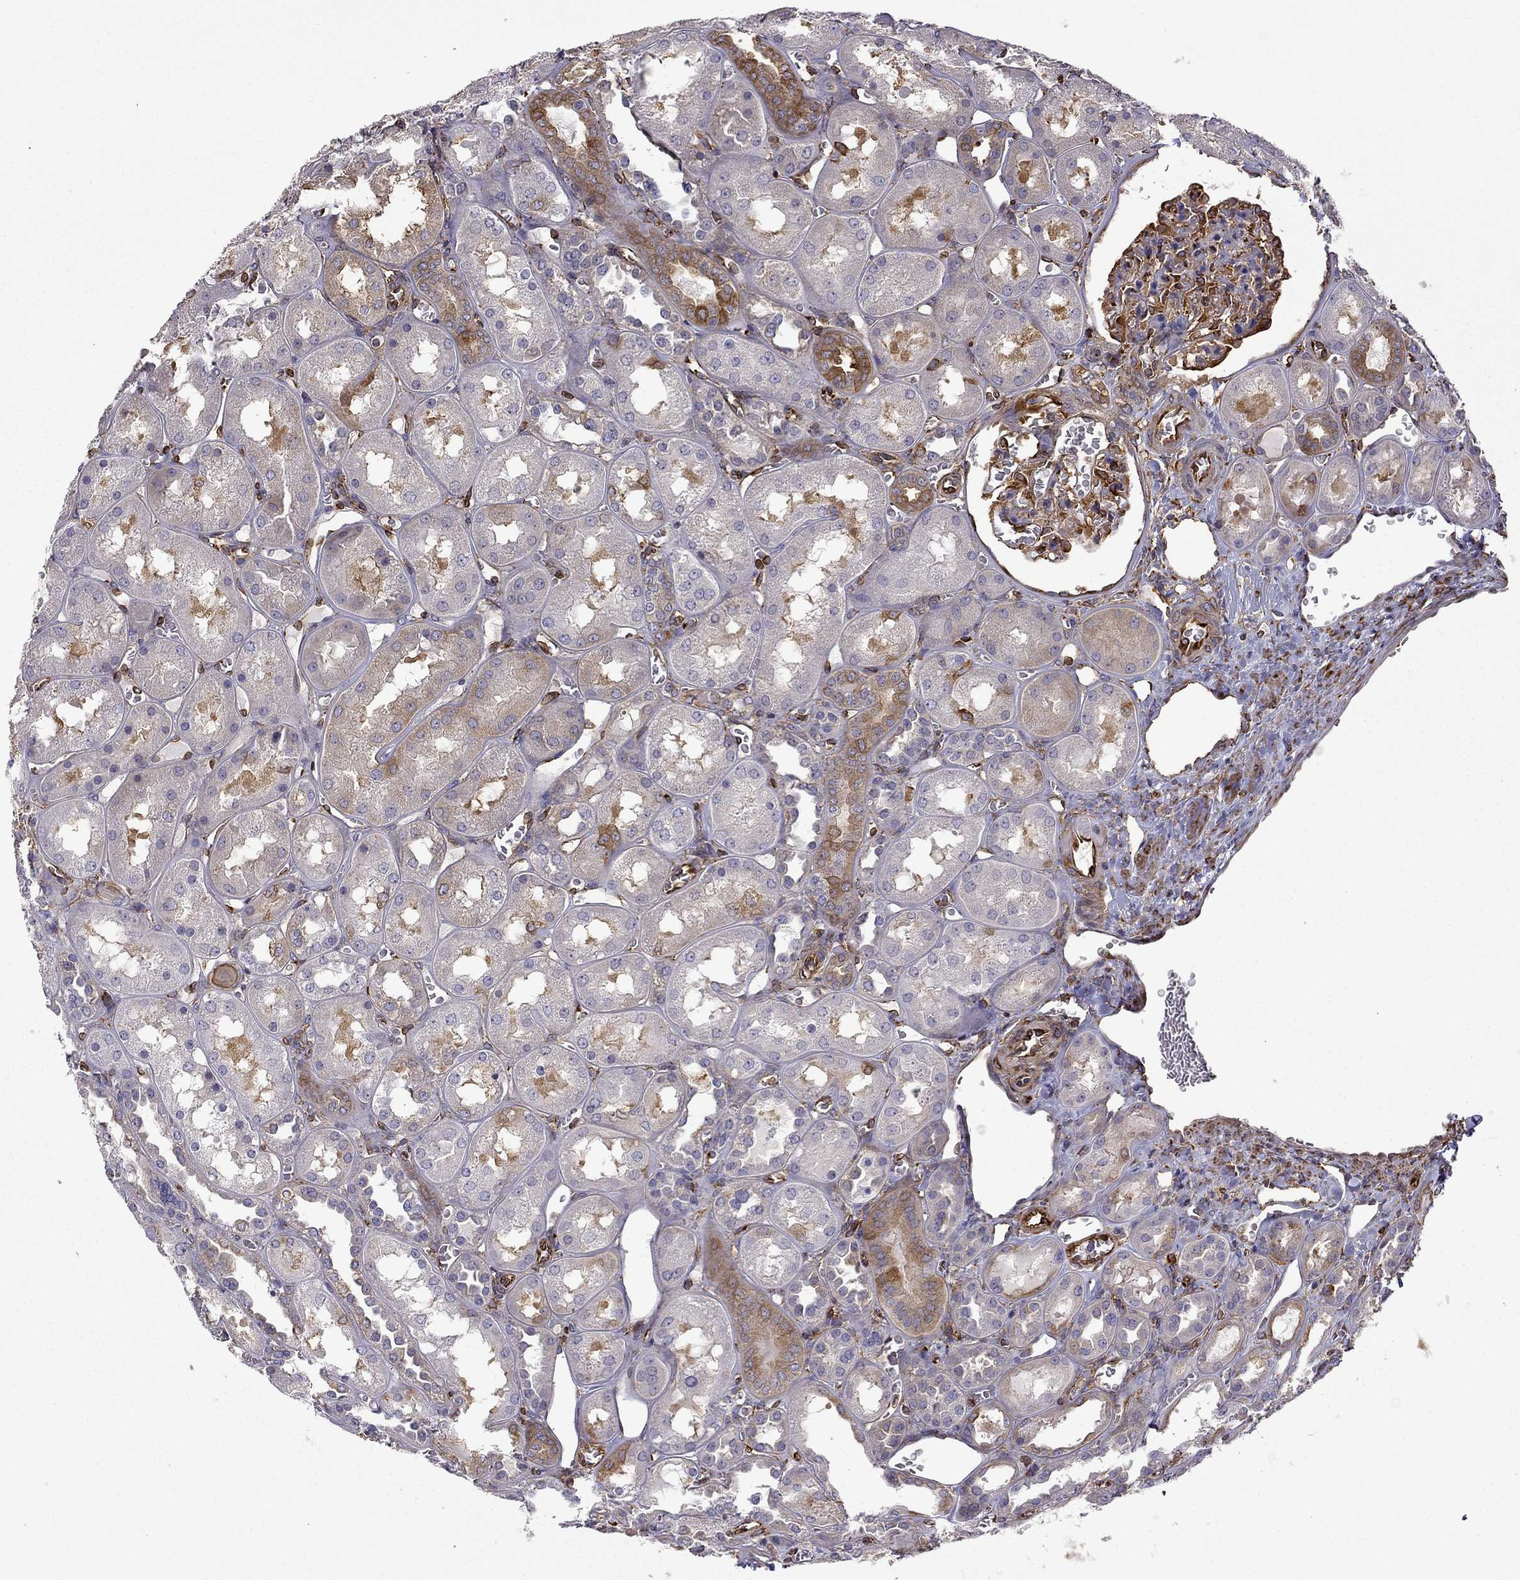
{"staining": {"intensity": "strong", "quantity": "25%-75%", "location": "cytoplasmic/membranous"}, "tissue": "kidney", "cell_type": "Cells in glomeruli", "image_type": "normal", "snomed": [{"axis": "morphology", "description": "Normal tissue, NOS"}, {"axis": "topography", "description": "Kidney"}], "caption": "A high-resolution photomicrograph shows IHC staining of unremarkable kidney, which shows strong cytoplasmic/membranous expression in approximately 25%-75% of cells in glomeruli.", "gene": "MAP4", "patient": {"sex": "male", "age": 73}}